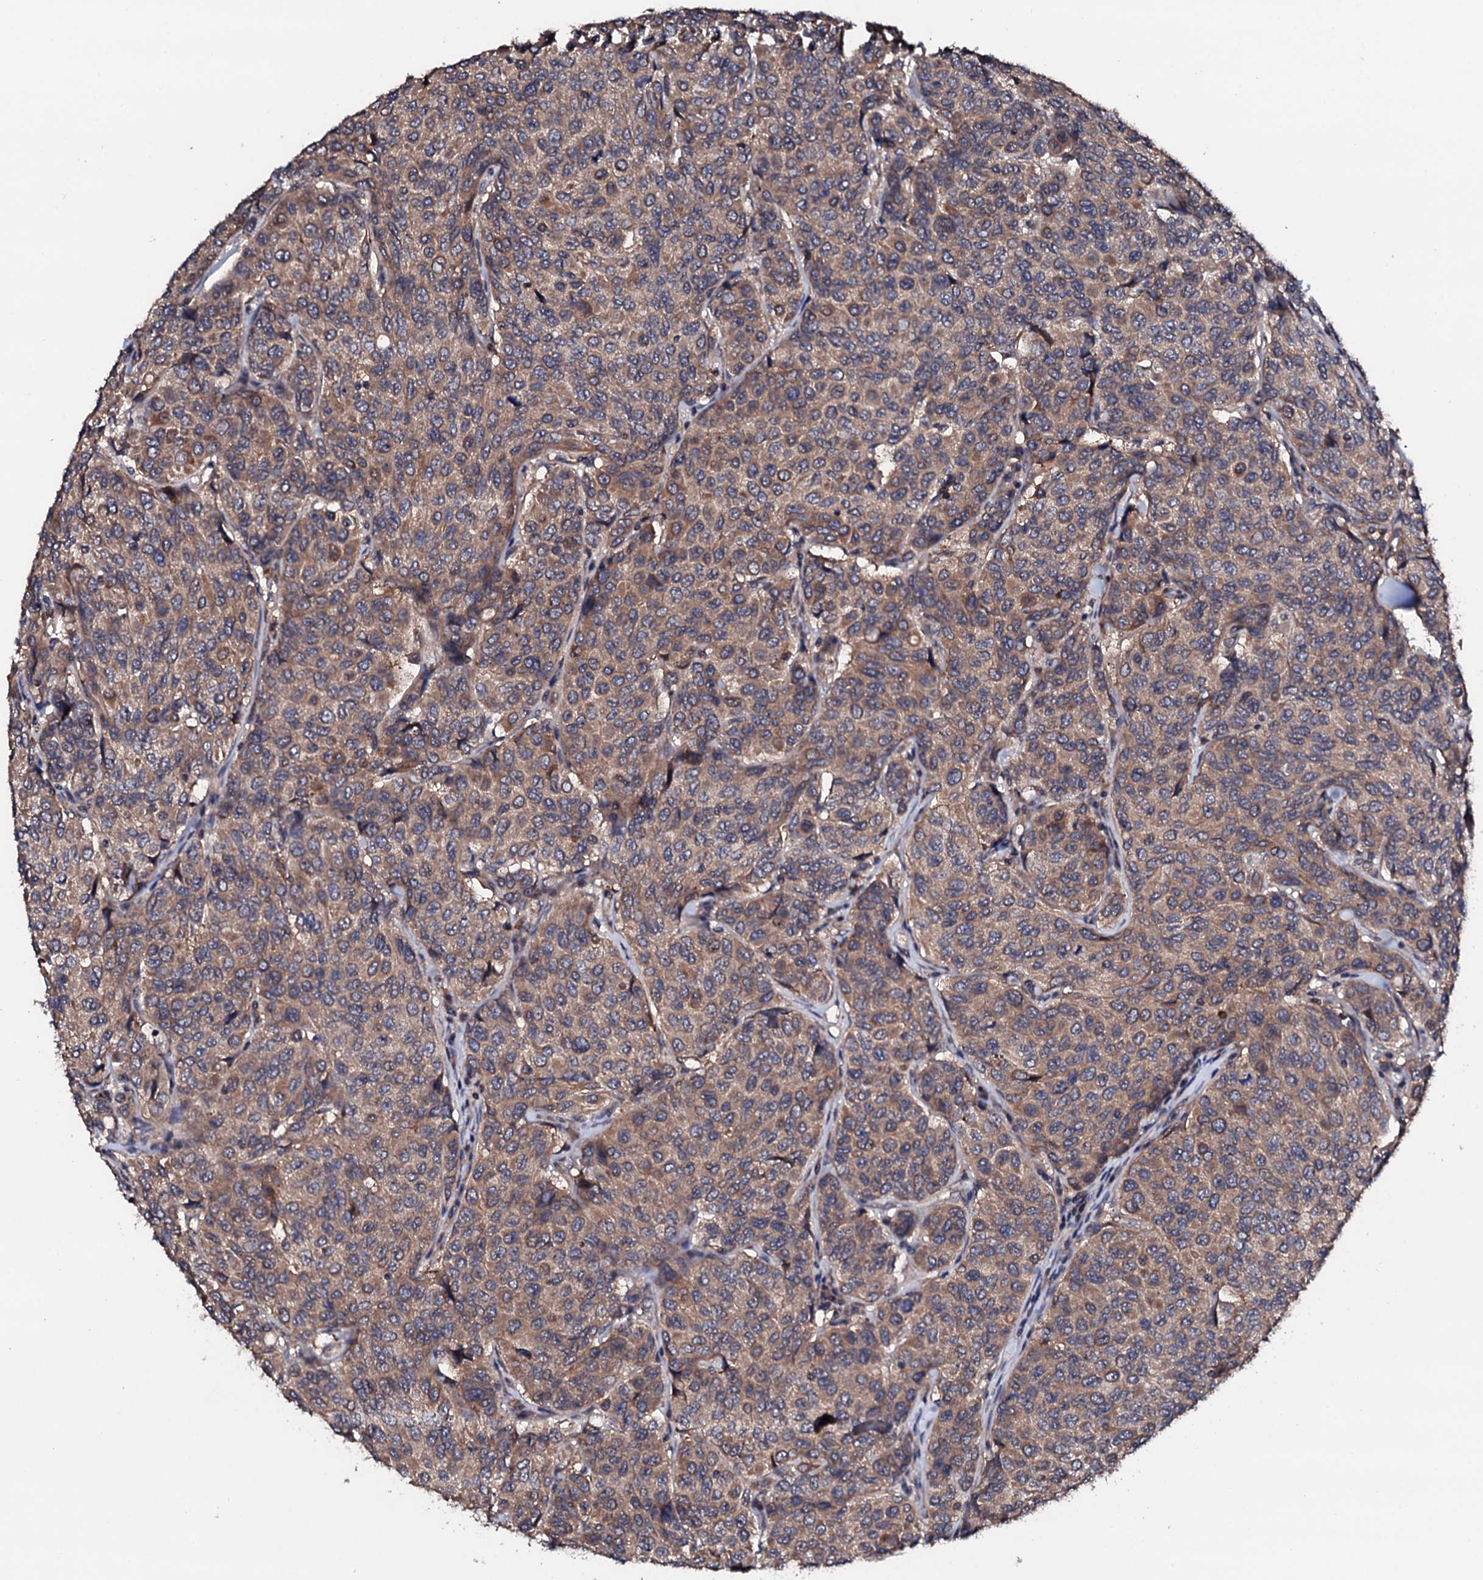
{"staining": {"intensity": "weak", "quantity": ">75%", "location": "cytoplasmic/membranous"}, "tissue": "breast cancer", "cell_type": "Tumor cells", "image_type": "cancer", "snomed": [{"axis": "morphology", "description": "Duct carcinoma"}, {"axis": "topography", "description": "Breast"}], "caption": "Immunohistochemistry (DAB (3,3'-diaminobenzidine)) staining of invasive ductal carcinoma (breast) reveals weak cytoplasmic/membranous protein staining in about >75% of tumor cells. Immunohistochemistry (ihc) stains the protein in brown and the nuclei are stained blue.", "gene": "EDC3", "patient": {"sex": "female", "age": 55}}